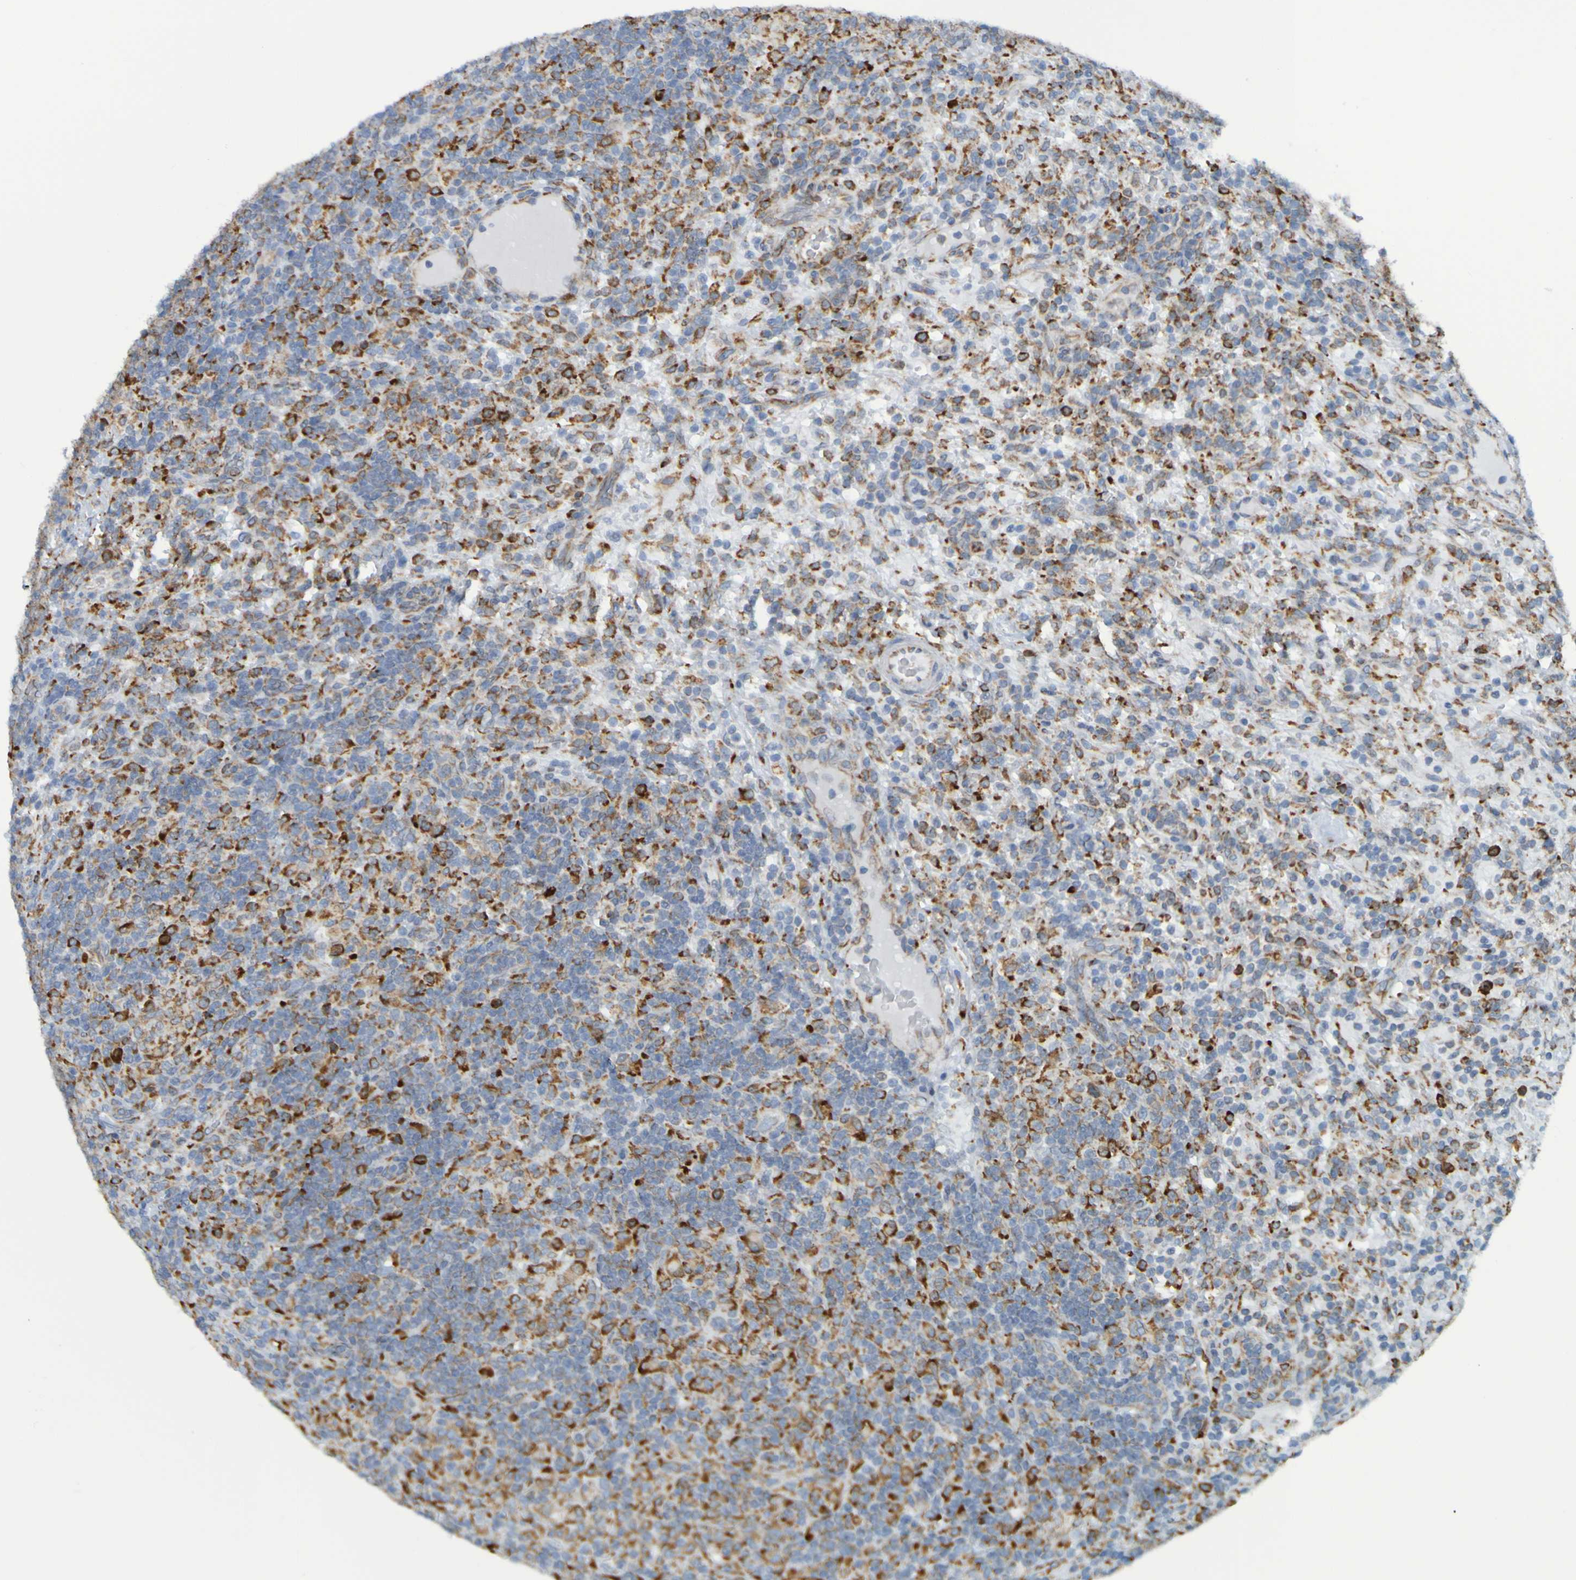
{"staining": {"intensity": "weak", "quantity": "25%-75%", "location": "cytoplasmic/membranous"}, "tissue": "lymphoma", "cell_type": "Tumor cells", "image_type": "cancer", "snomed": [{"axis": "morphology", "description": "Hodgkin's disease, NOS"}, {"axis": "topography", "description": "Lymph node"}], "caption": "The immunohistochemical stain highlights weak cytoplasmic/membranous expression in tumor cells of Hodgkin's disease tissue.", "gene": "SSR1", "patient": {"sex": "male", "age": 70}}